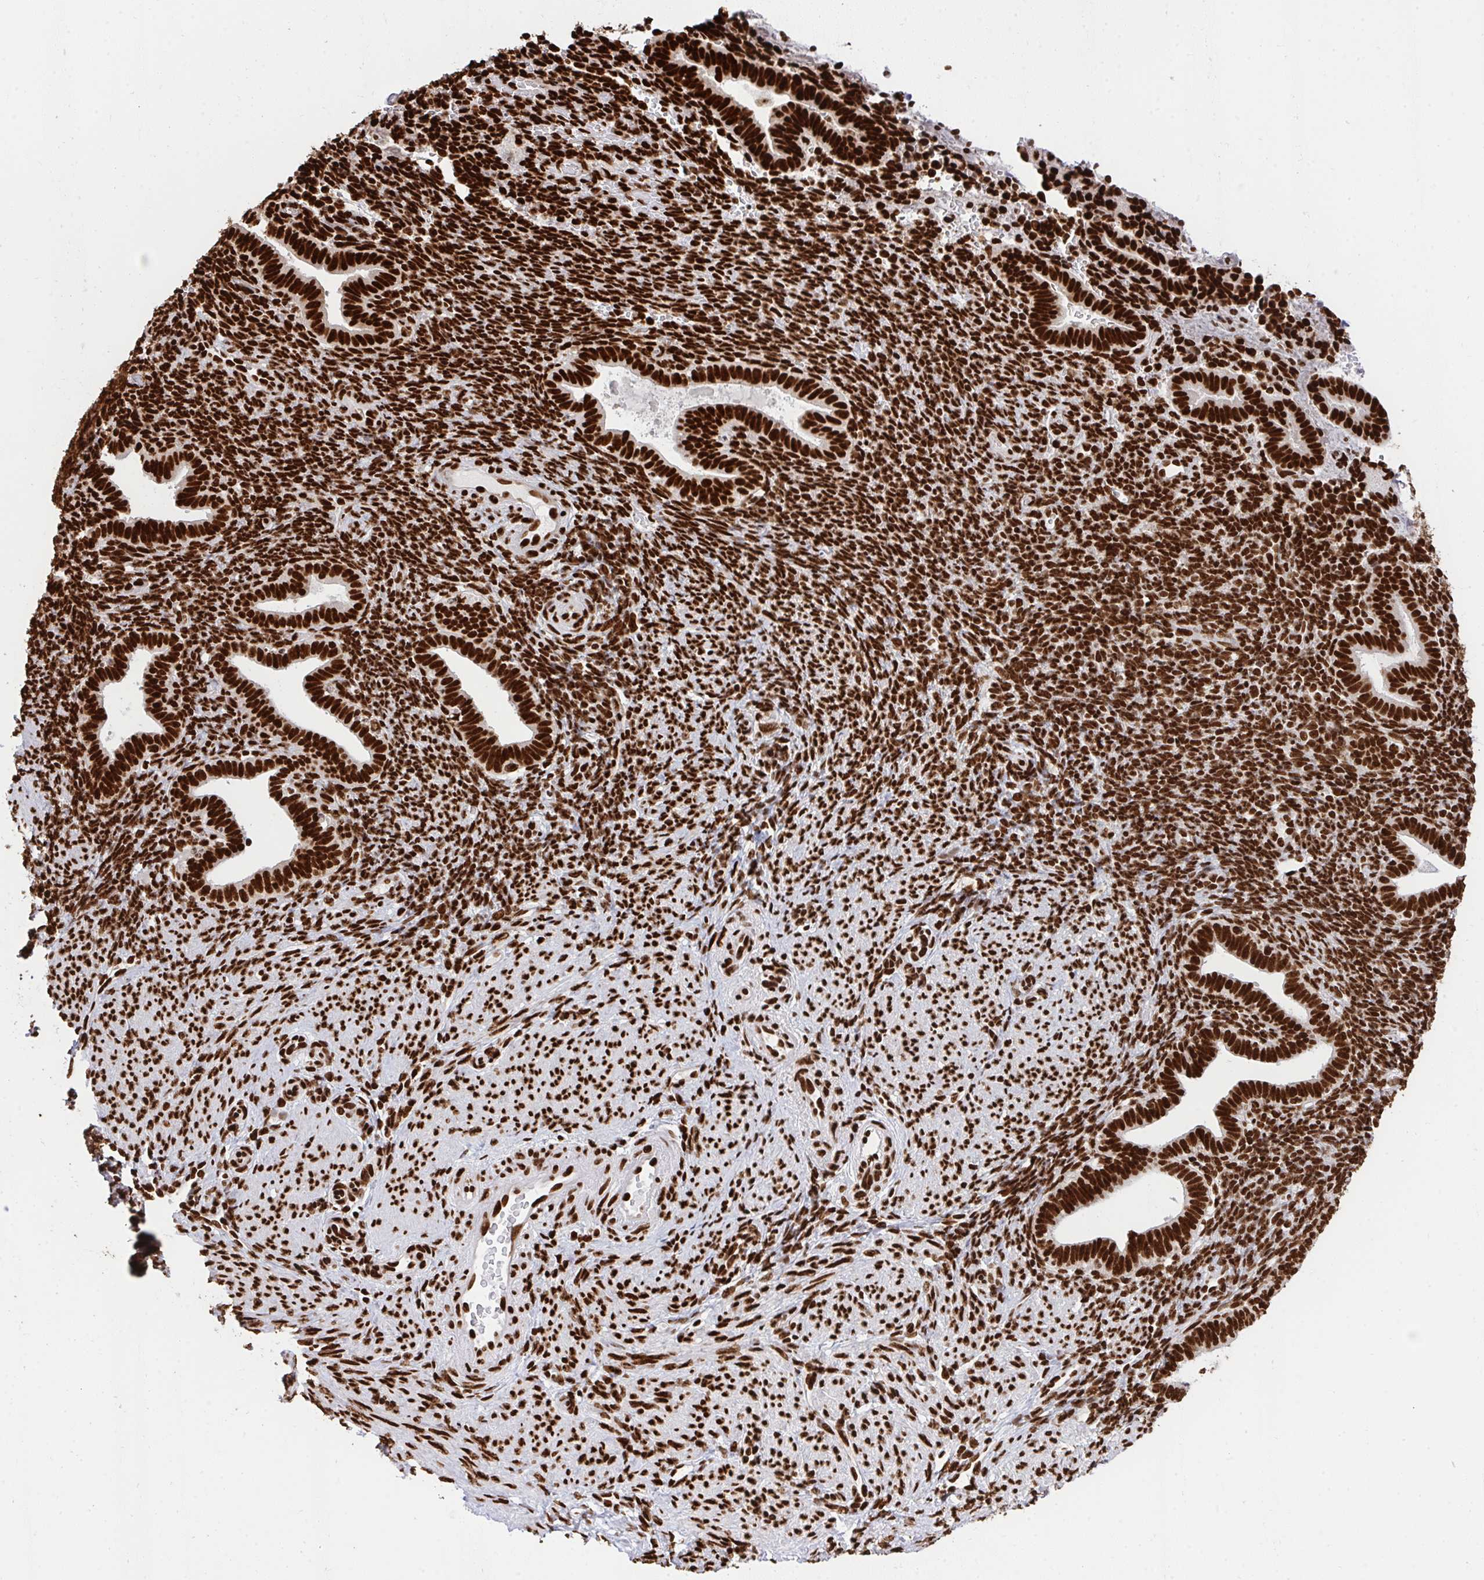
{"staining": {"intensity": "strong", "quantity": ">75%", "location": "nuclear"}, "tissue": "endometrium", "cell_type": "Cells in endometrial stroma", "image_type": "normal", "snomed": [{"axis": "morphology", "description": "Normal tissue, NOS"}, {"axis": "topography", "description": "Endometrium"}], "caption": "Human endometrium stained with a brown dye reveals strong nuclear positive expression in approximately >75% of cells in endometrial stroma.", "gene": "HNRNPL", "patient": {"sex": "female", "age": 34}}